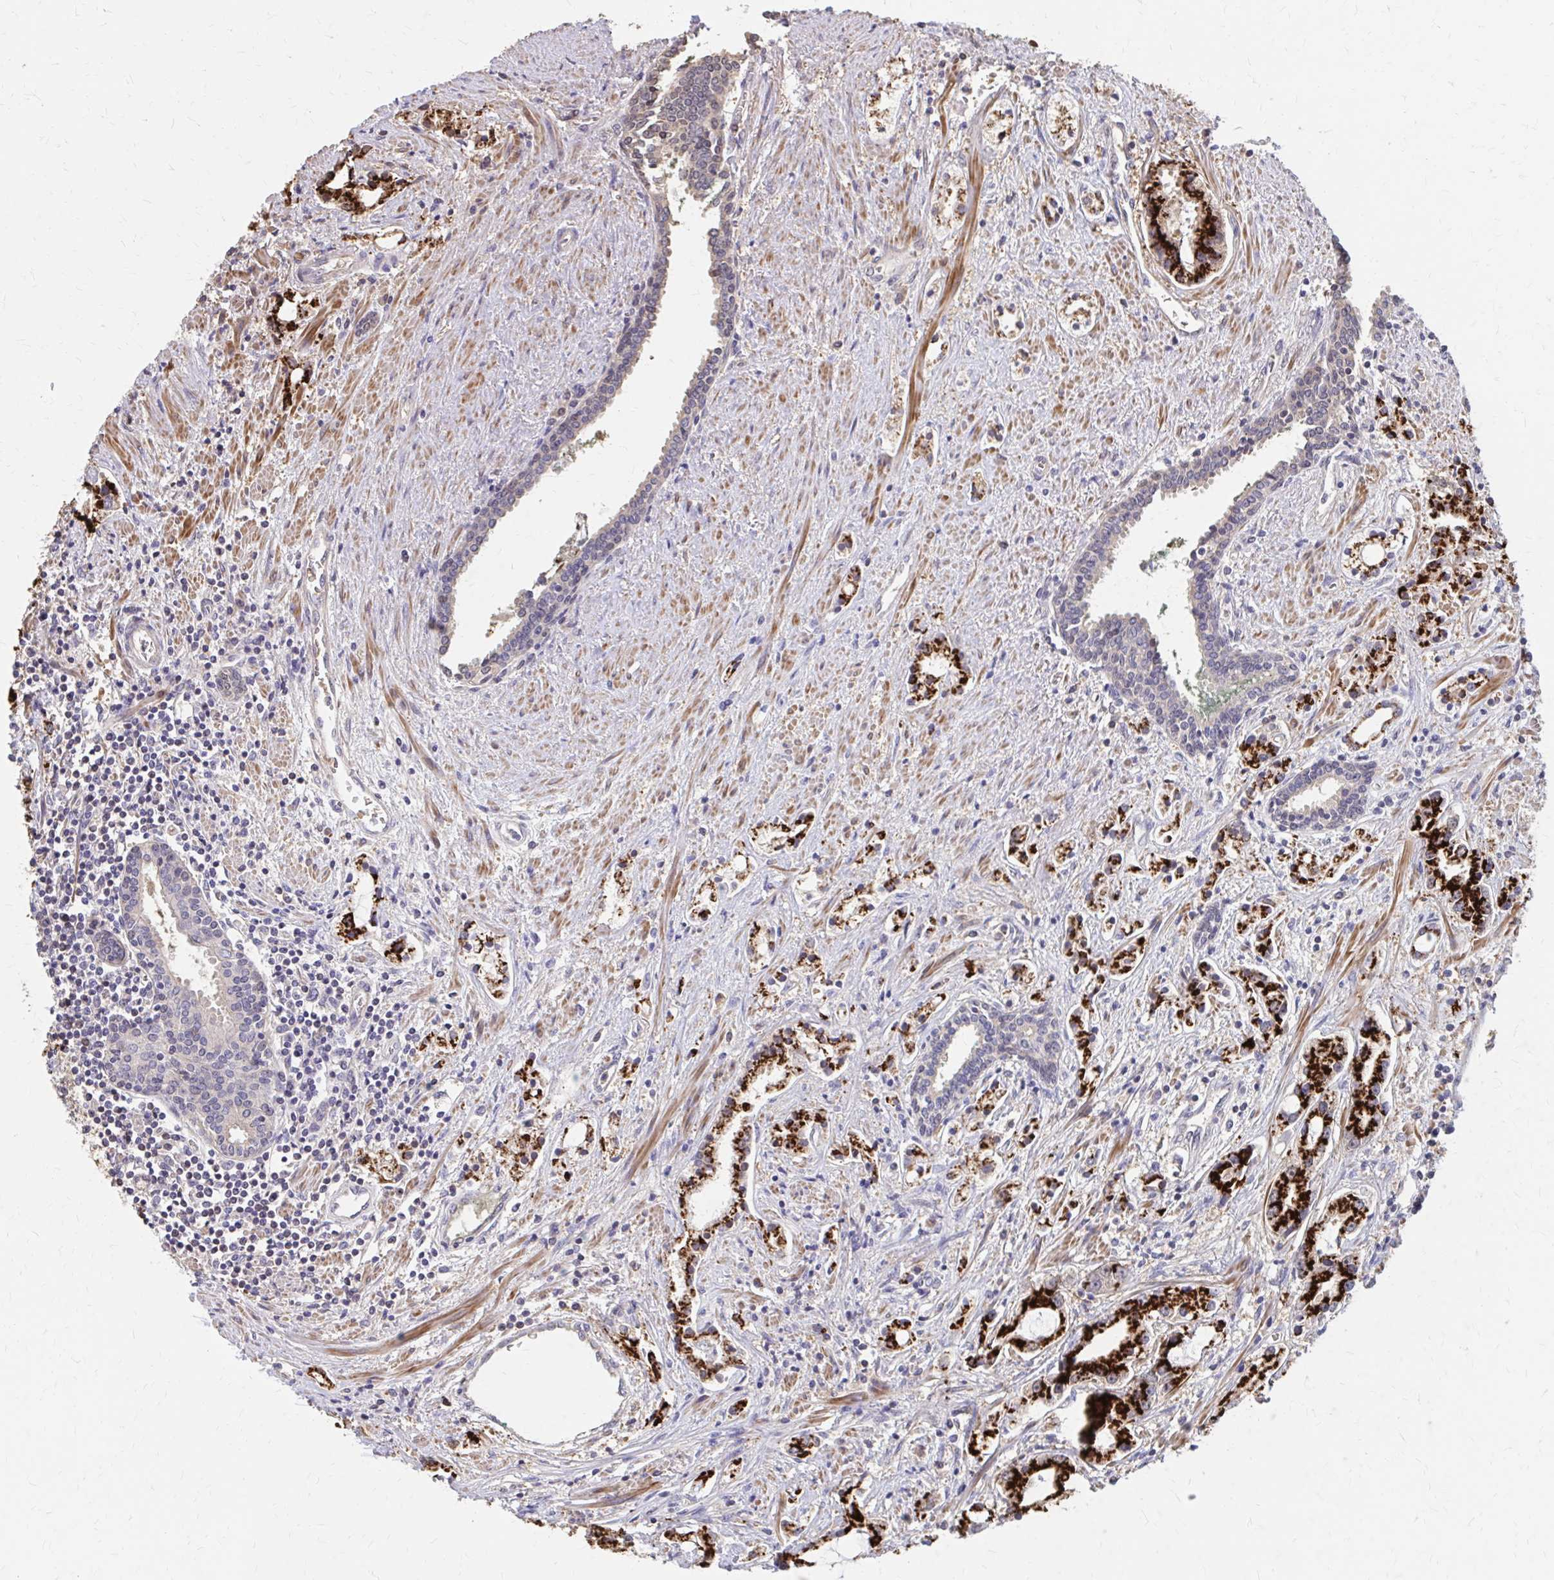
{"staining": {"intensity": "strong", "quantity": ">75%", "location": "cytoplasmic/membranous"}, "tissue": "prostate cancer", "cell_type": "Tumor cells", "image_type": "cancer", "snomed": [{"axis": "morphology", "description": "Adenocarcinoma, Medium grade"}, {"axis": "topography", "description": "Prostate"}], "caption": "Prostate cancer (medium-grade adenocarcinoma) stained for a protein (brown) shows strong cytoplasmic/membranous positive expression in about >75% of tumor cells.", "gene": "IFI44L", "patient": {"sex": "male", "age": 57}}